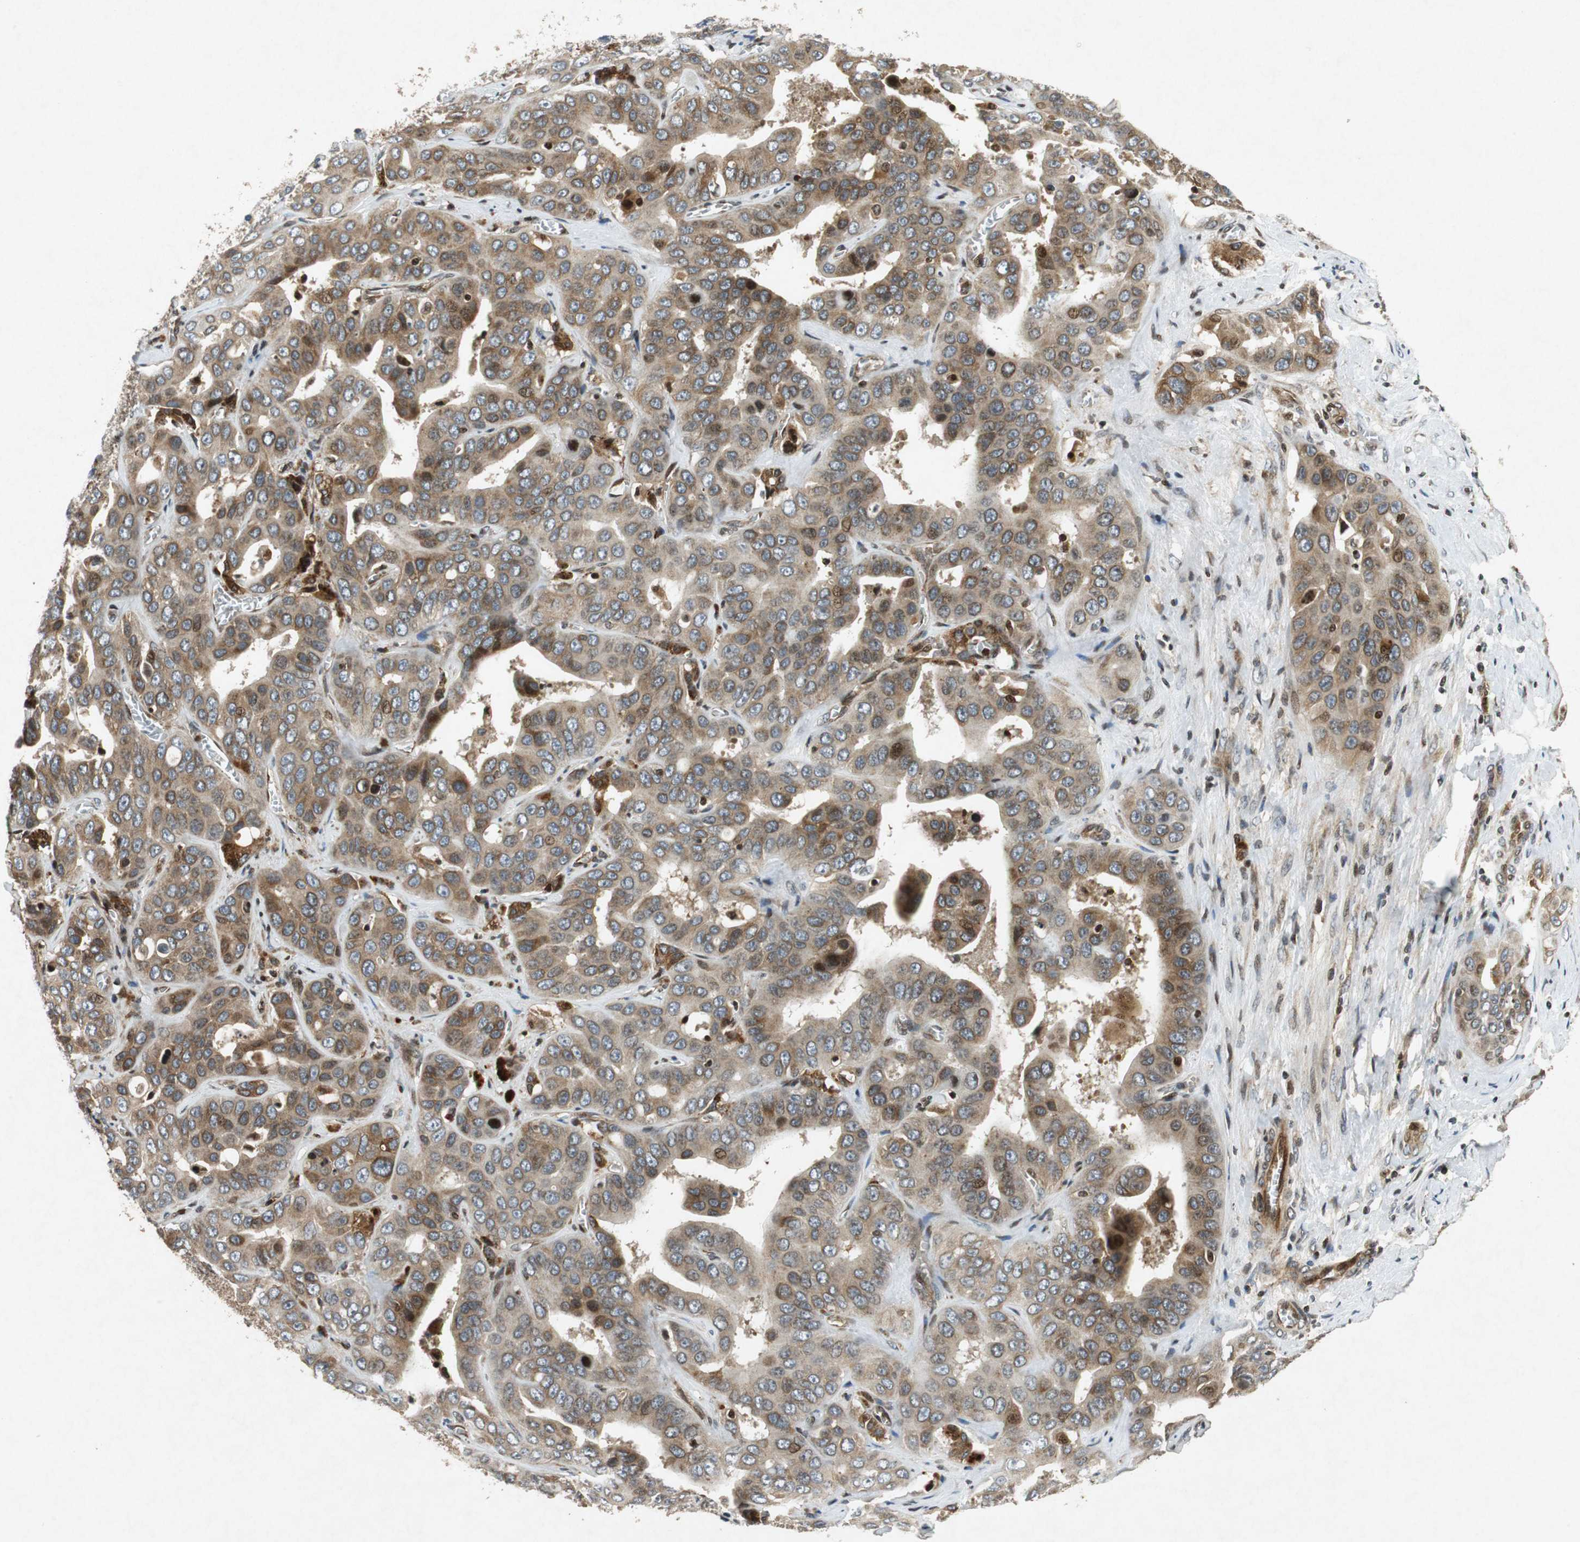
{"staining": {"intensity": "moderate", "quantity": ">75%", "location": "cytoplasmic/membranous"}, "tissue": "liver cancer", "cell_type": "Tumor cells", "image_type": "cancer", "snomed": [{"axis": "morphology", "description": "Cholangiocarcinoma"}, {"axis": "topography", "description": "Liver"}], "caption": "Immunohistochemical staining of human liver cancer exhibits moderate cytoplasmic/membranous protein positivity in approximately >75% of tumor cells.", "gene": "TUBA4A", "patient": {"sex": "female", "age": 52}}